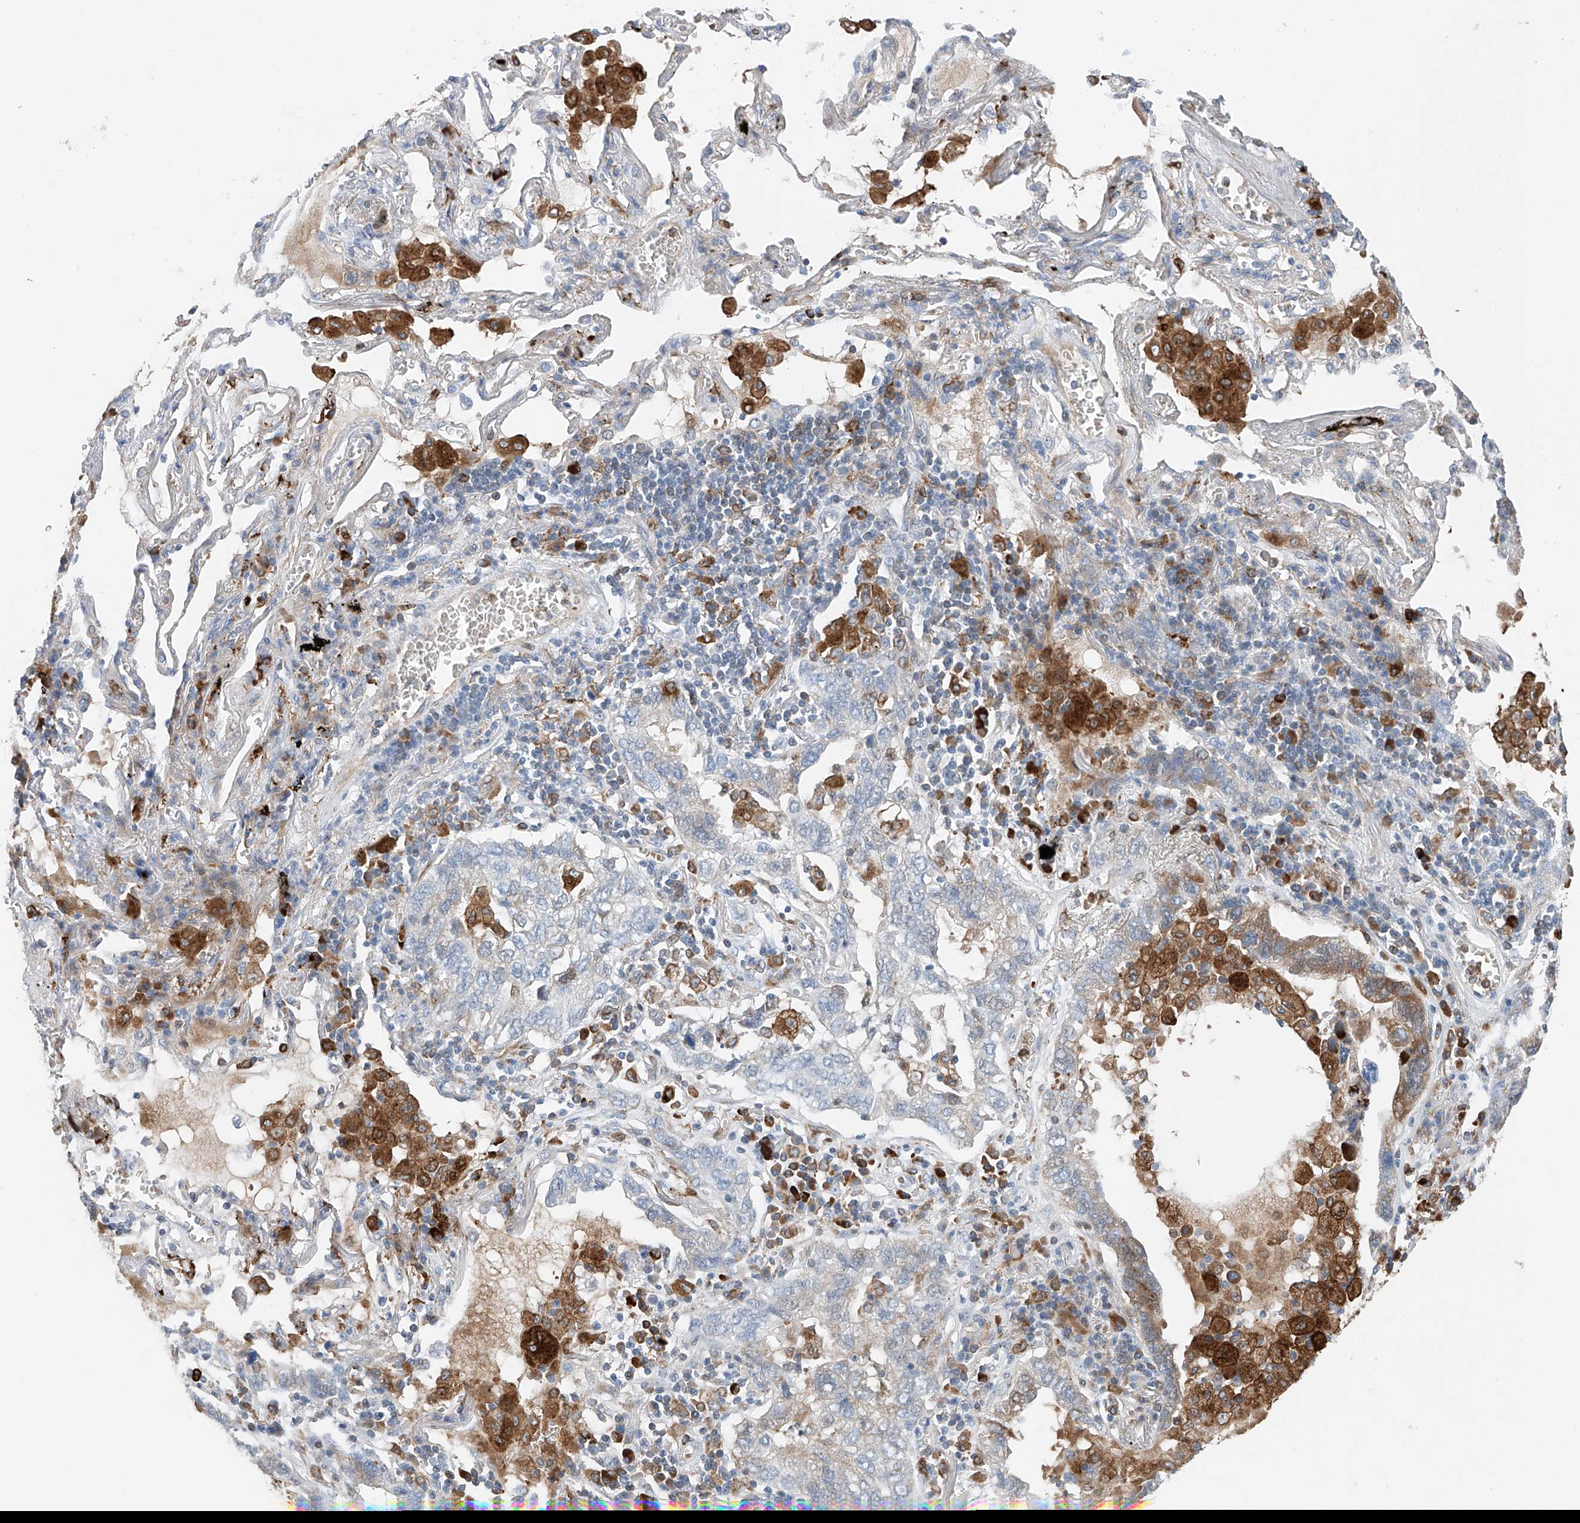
{"staining": {"intensity": "moderate", "quantity": "<25%", "location": "cytoplasmic/membranous"}, "tissue": "lung cancer", "cell_type": "Tumor cells", "image_type": "cancer", "snomed": [{"axis": "morphology", "description": "Adenocarcinoma, NOS"}, {"axis": "topography", "description": "Lung"}], "caption": "This image reveals immunohistochemistry (IHC) staining of human lung cancer (adenocarcinoma), with low moderate cytoplasmic/membranous positivity in approximately <25% of tumor cells.", "gene": "TBXAS1", "patient": {"sex": "male", "age": 65}}